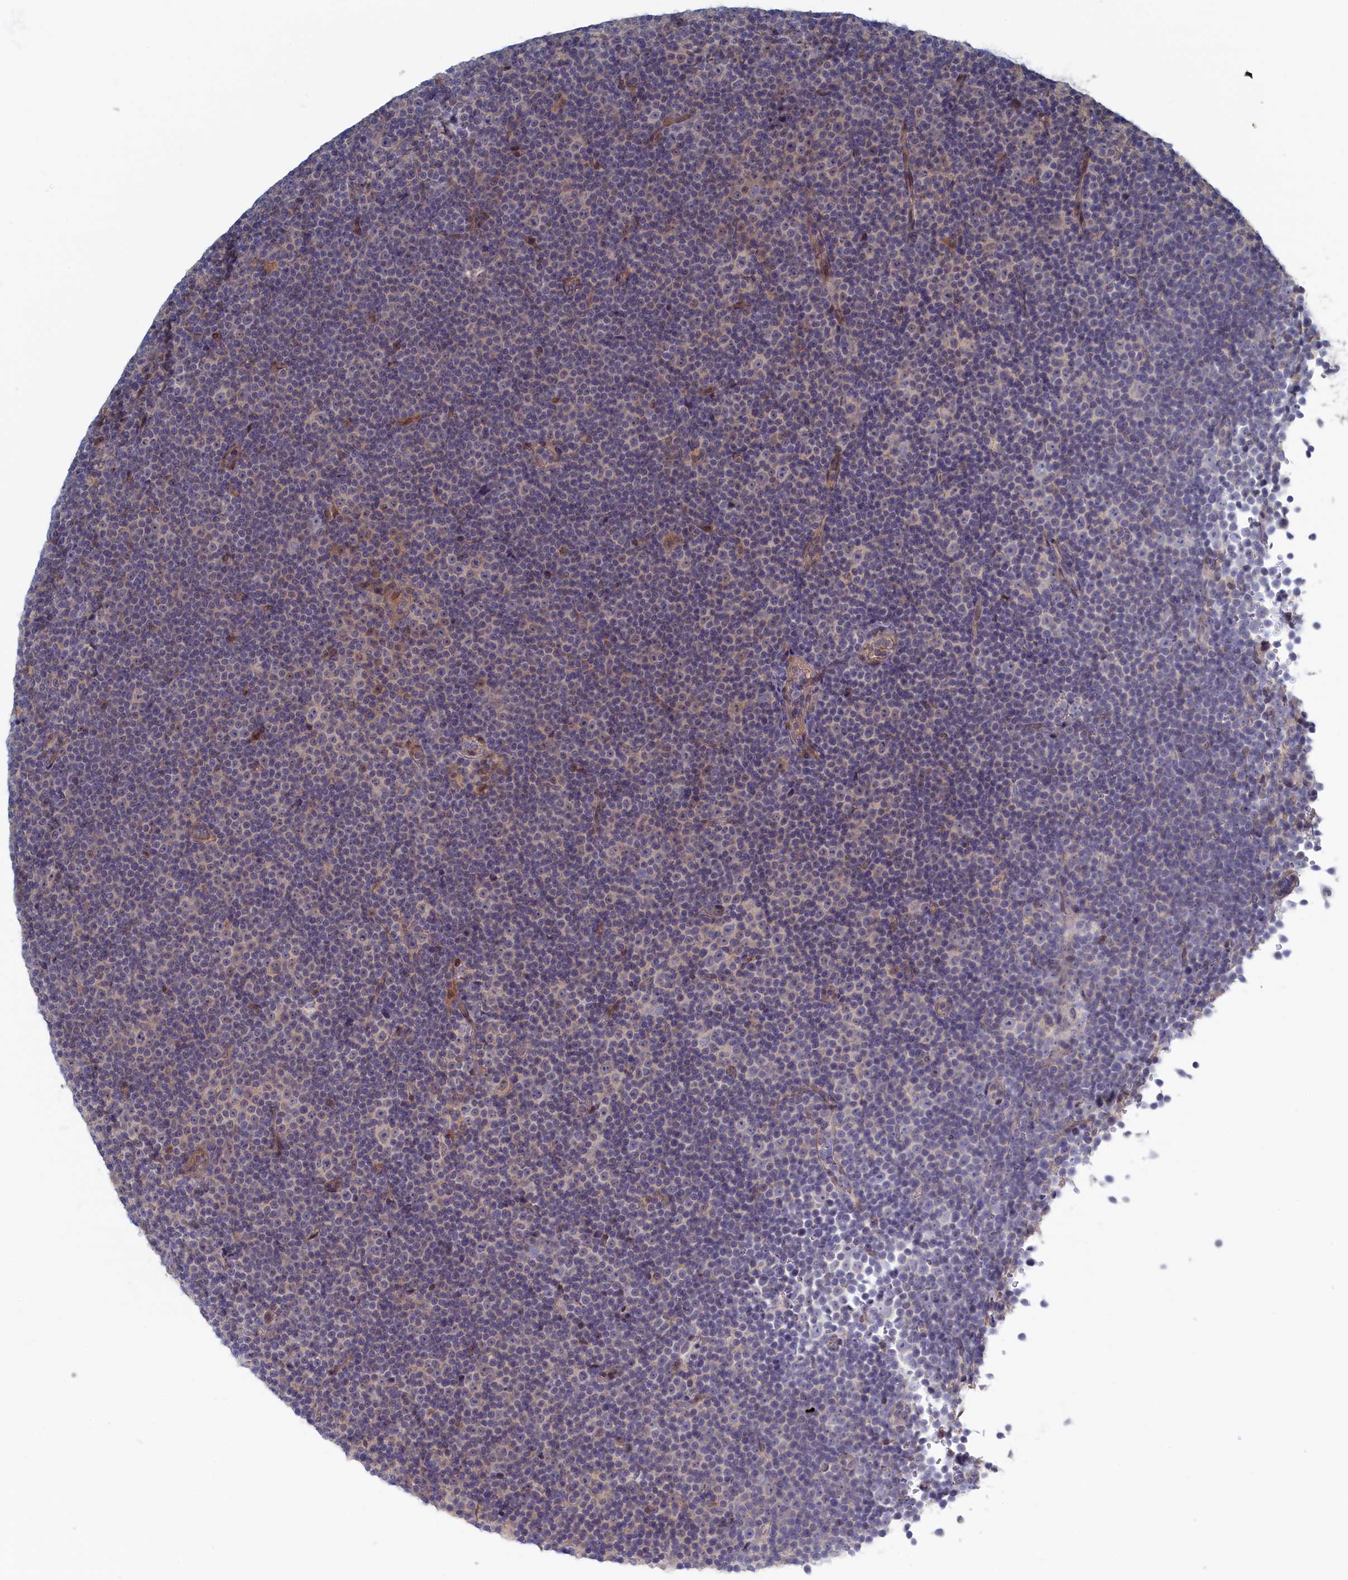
{"staining": {"intensity": "negative", "quantity": "none", "location": "none"}, "tissue": "lymphoma", "cell_type": "Tumor cells", "image_type": "cancer", "snomed": [{"axis": "morphology", "description": "Malignant lymphoma, non-Hodgkin's type, Low grade"}, {"axis": "topography", "description": "Lymph node"}], "caption": "A photomicrograph of lymphoma stained for a protein shows no brown staining in tumor cells. Nuclei are stained in blue.", "gene": "IRGQ", "patient": {"sex": "female", "age": 67}}